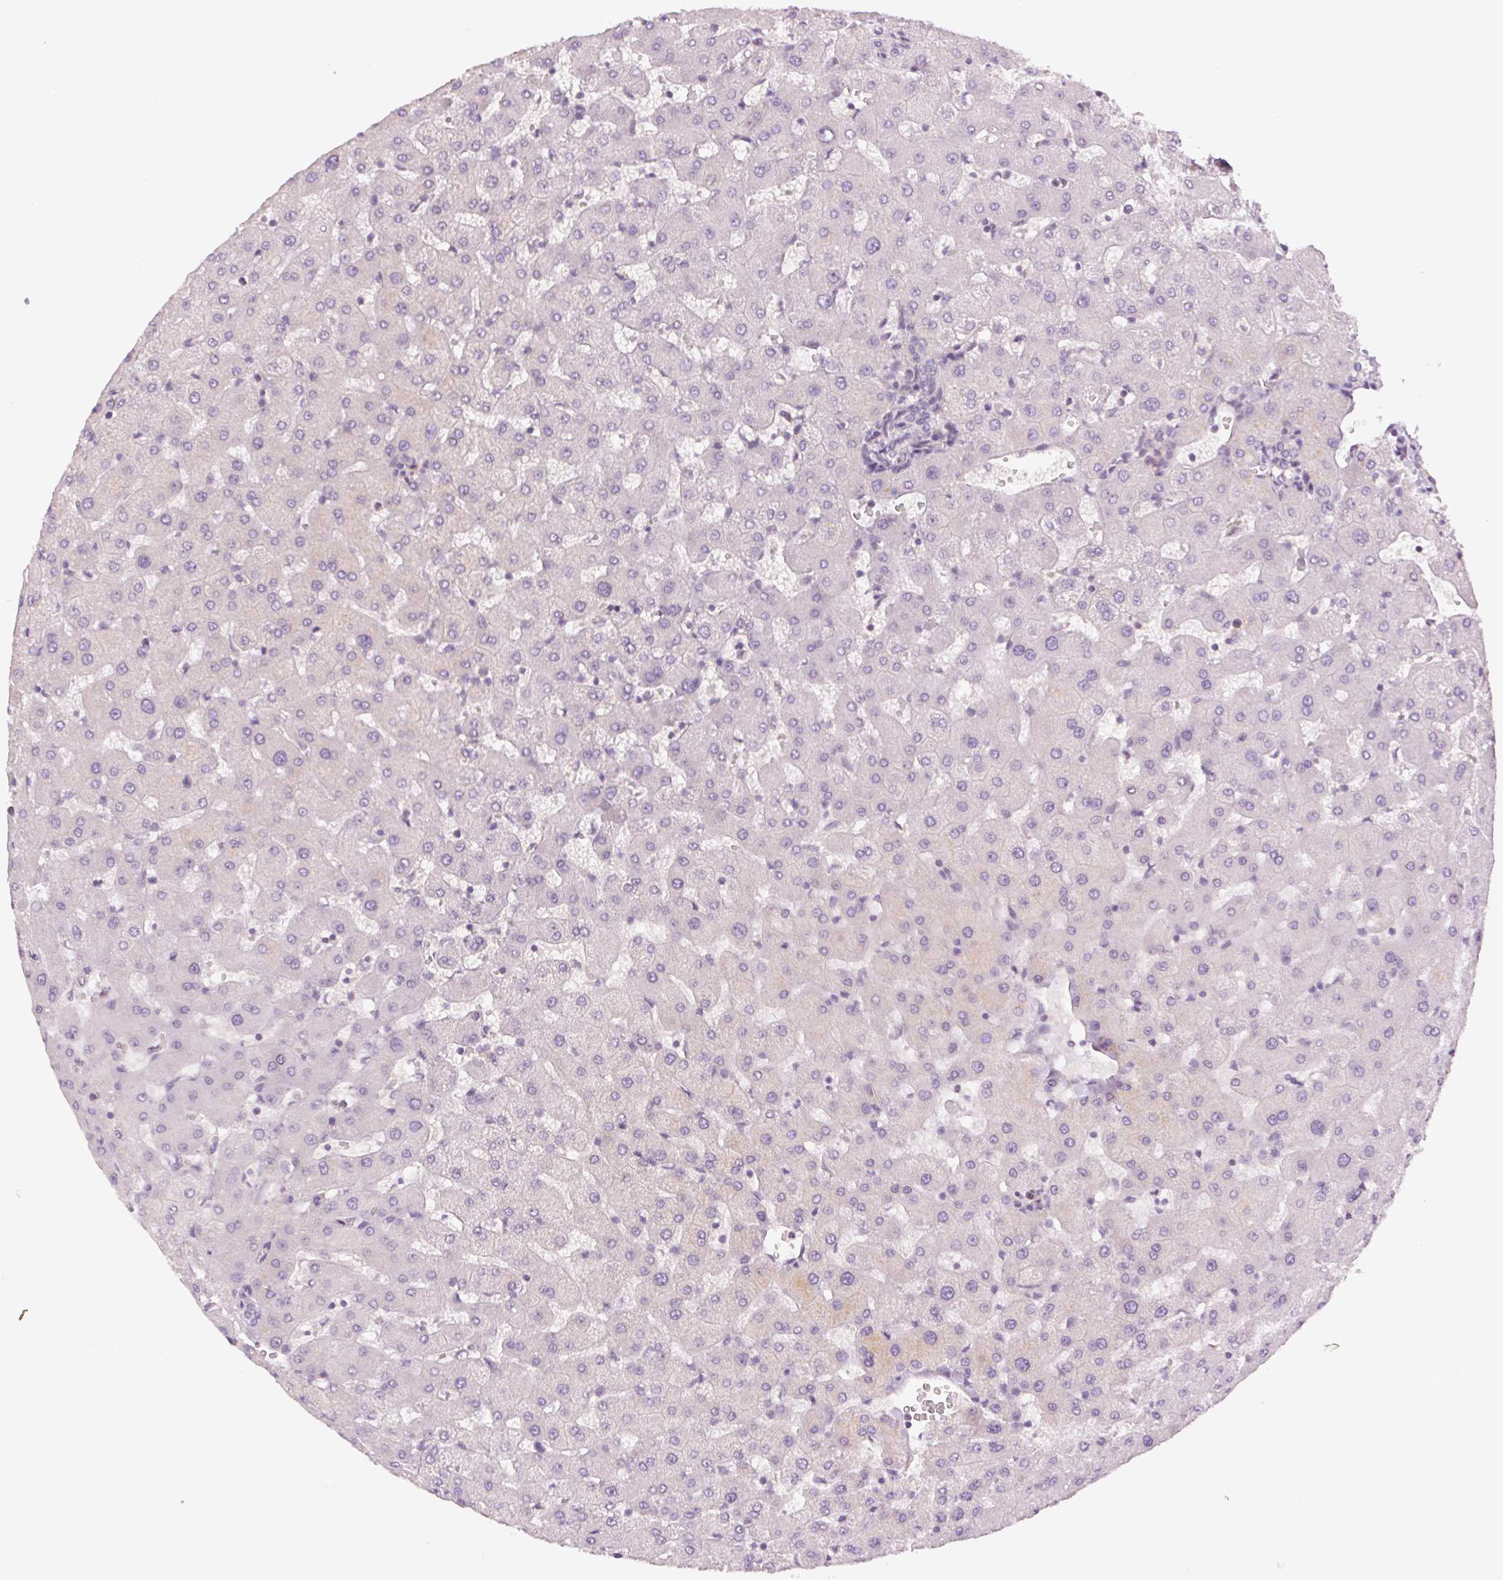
{"staining": {"intensity": "negative", "quantity": "none", "location": "none"}, "tissue": "liver", "cell_type": "Cholangiocytes", "image_type": "normal", "snomed": [{"axis": "morphology", "description": "Normal tissue, NOS"}, {"axis": "topography", "description": "Liver"}], "caption": "Liver was stained to show a protein in brown. There is no significant expression in cholangiocytes. The staining was performed using DAB (3,3'-diaminobenzidine) to visualize the protein expression in brown, while the nuclei were stained in blue with hematoxylin (Magnification: 20x).", "gene": "SMIM13", "patient": {"sex": "female", "age": 63}}